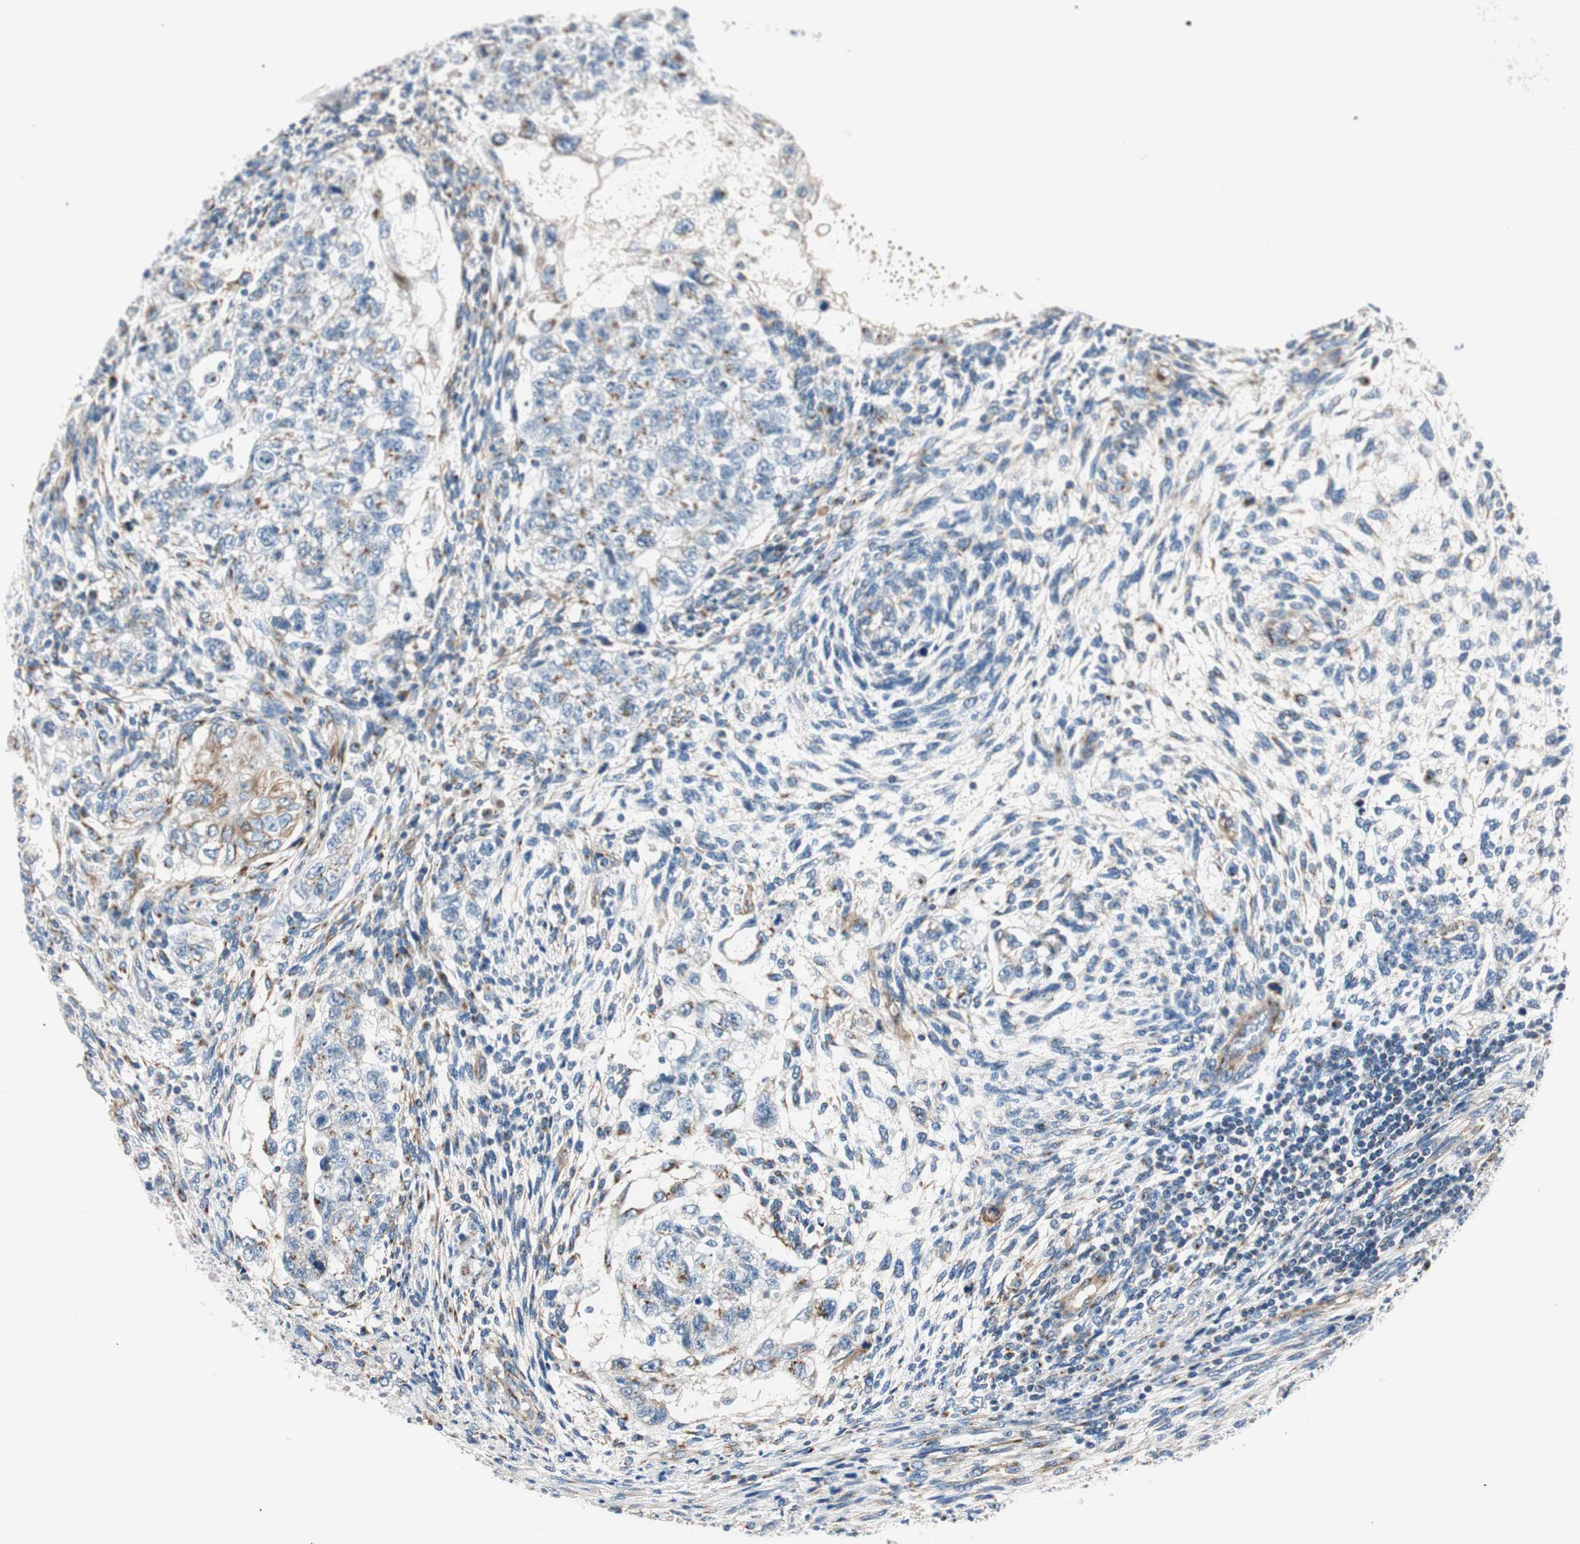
{"staining": {"intensity": "moderate", "quantity": "<25%", "location": "cytoplasmic/membranous"}, "tissue": "testis cancer", "cell_type": "Tumor cells", "image_type": "cancer", "snomed": [{"axis": "morphology", "description": "Normal tissue, NOS"}, {"axis": "morphology", "description": "Carcinoma, Embryonal, NOS"}, {"axis": "topography", "description": "Testis"}], "caption": "This image exhibits IHC staining of testis embryonal carcinoma, with low moderate cytoplasmic/membranous staining in about <25% of tumor cells.", "gene": "TMF1", "patient": {"sex": "male", "age": 36}}